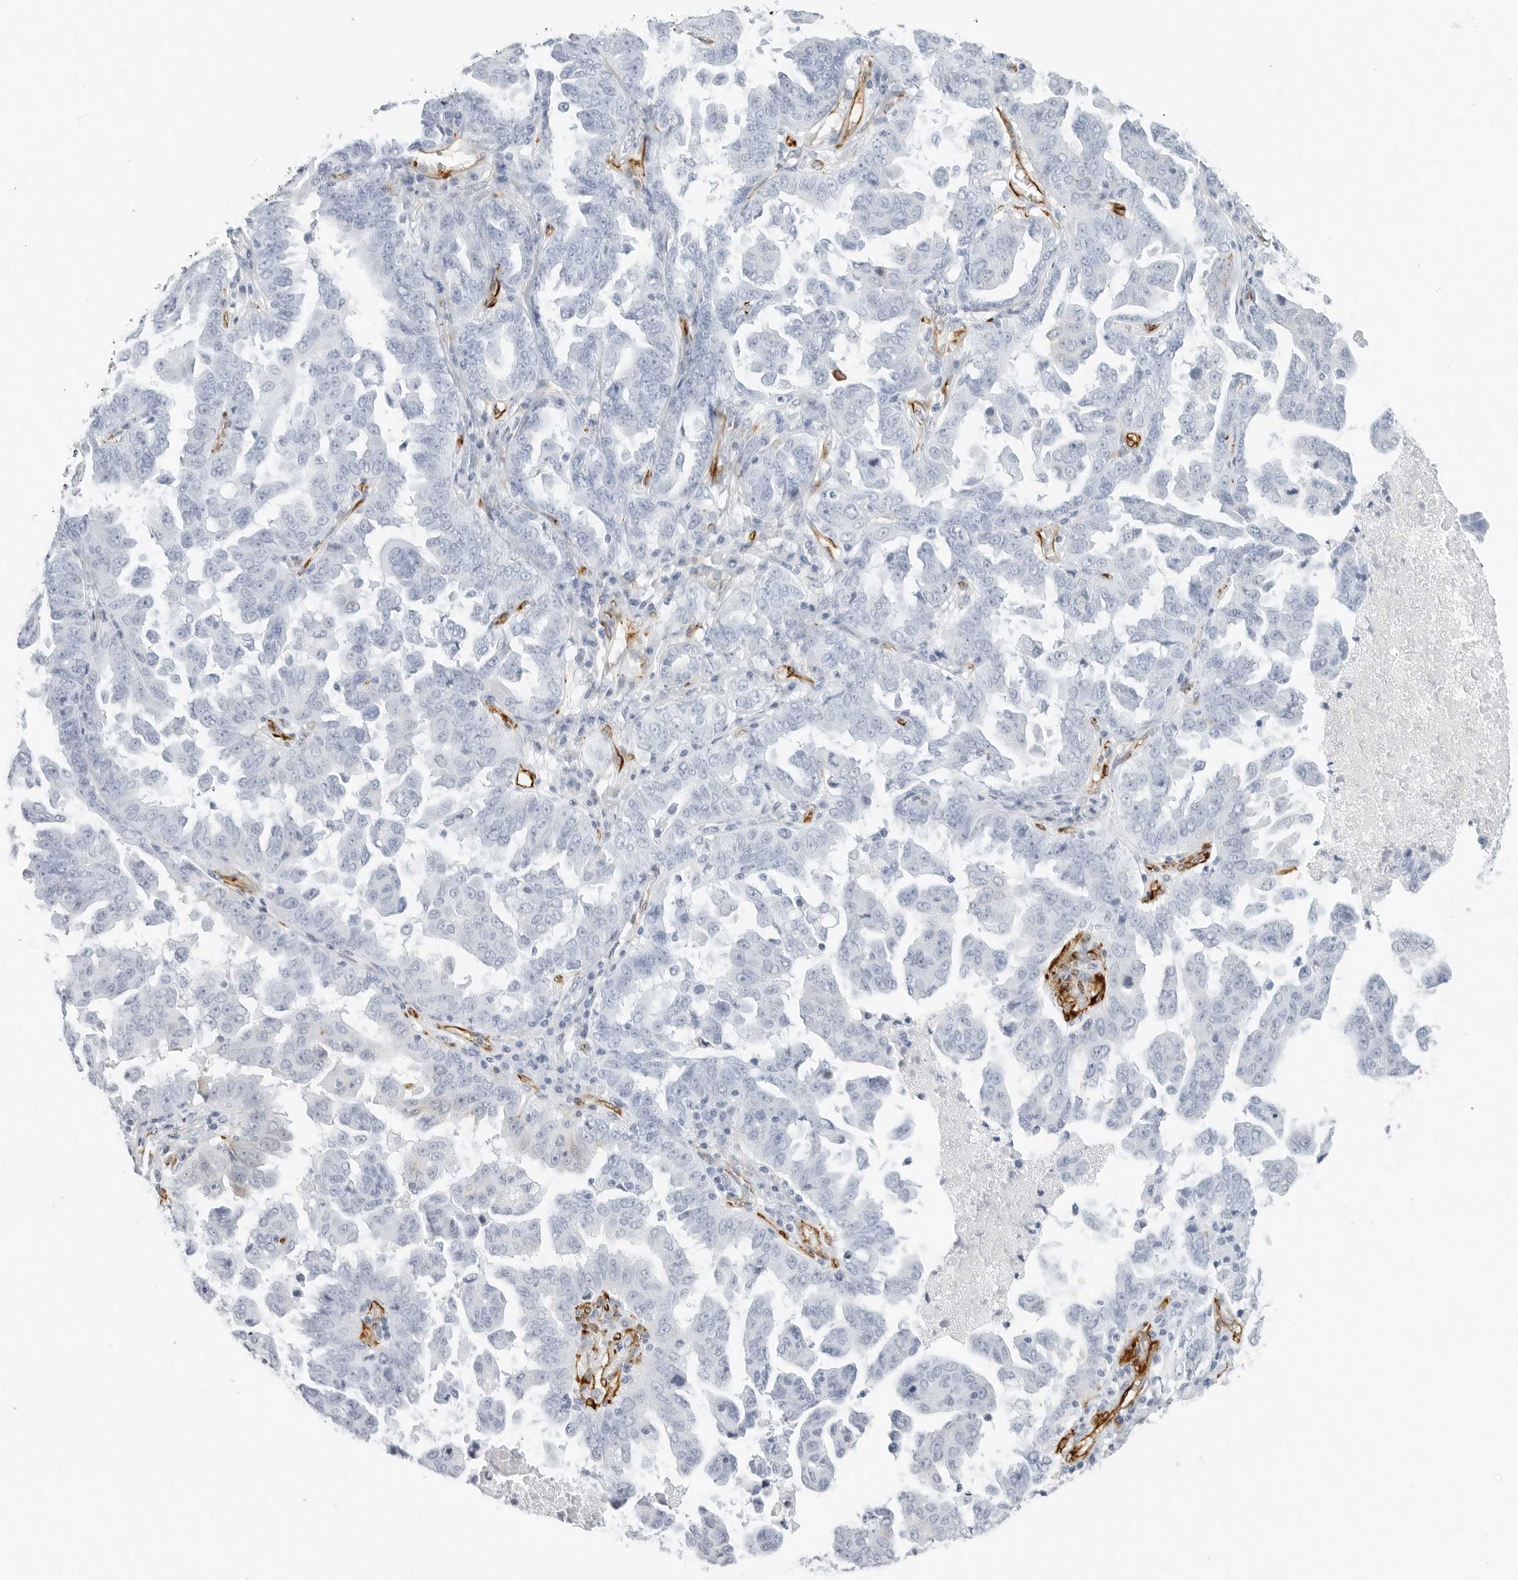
{"staining": {"intensity": "negative", "quantity": "none", "location": "none"}, "tissue": "ovarian cancer", "cell_type": "Tumor cells", "image_type": "cancer", "snomed": [{"axis": "morphology", "description": "Carcinoma, endometroid"}, {"axis": "topography", "description": "Ovary"}], "caption": "The IHC photomicrograph has no significant expression in tumor cells of ovarian endometroid carcinoma tissue. (Immunohistochemistry (ihc), brightfield microscopy, high magnification).", "gene": "NES", "patient": {"sex": "female", "age": 62}}